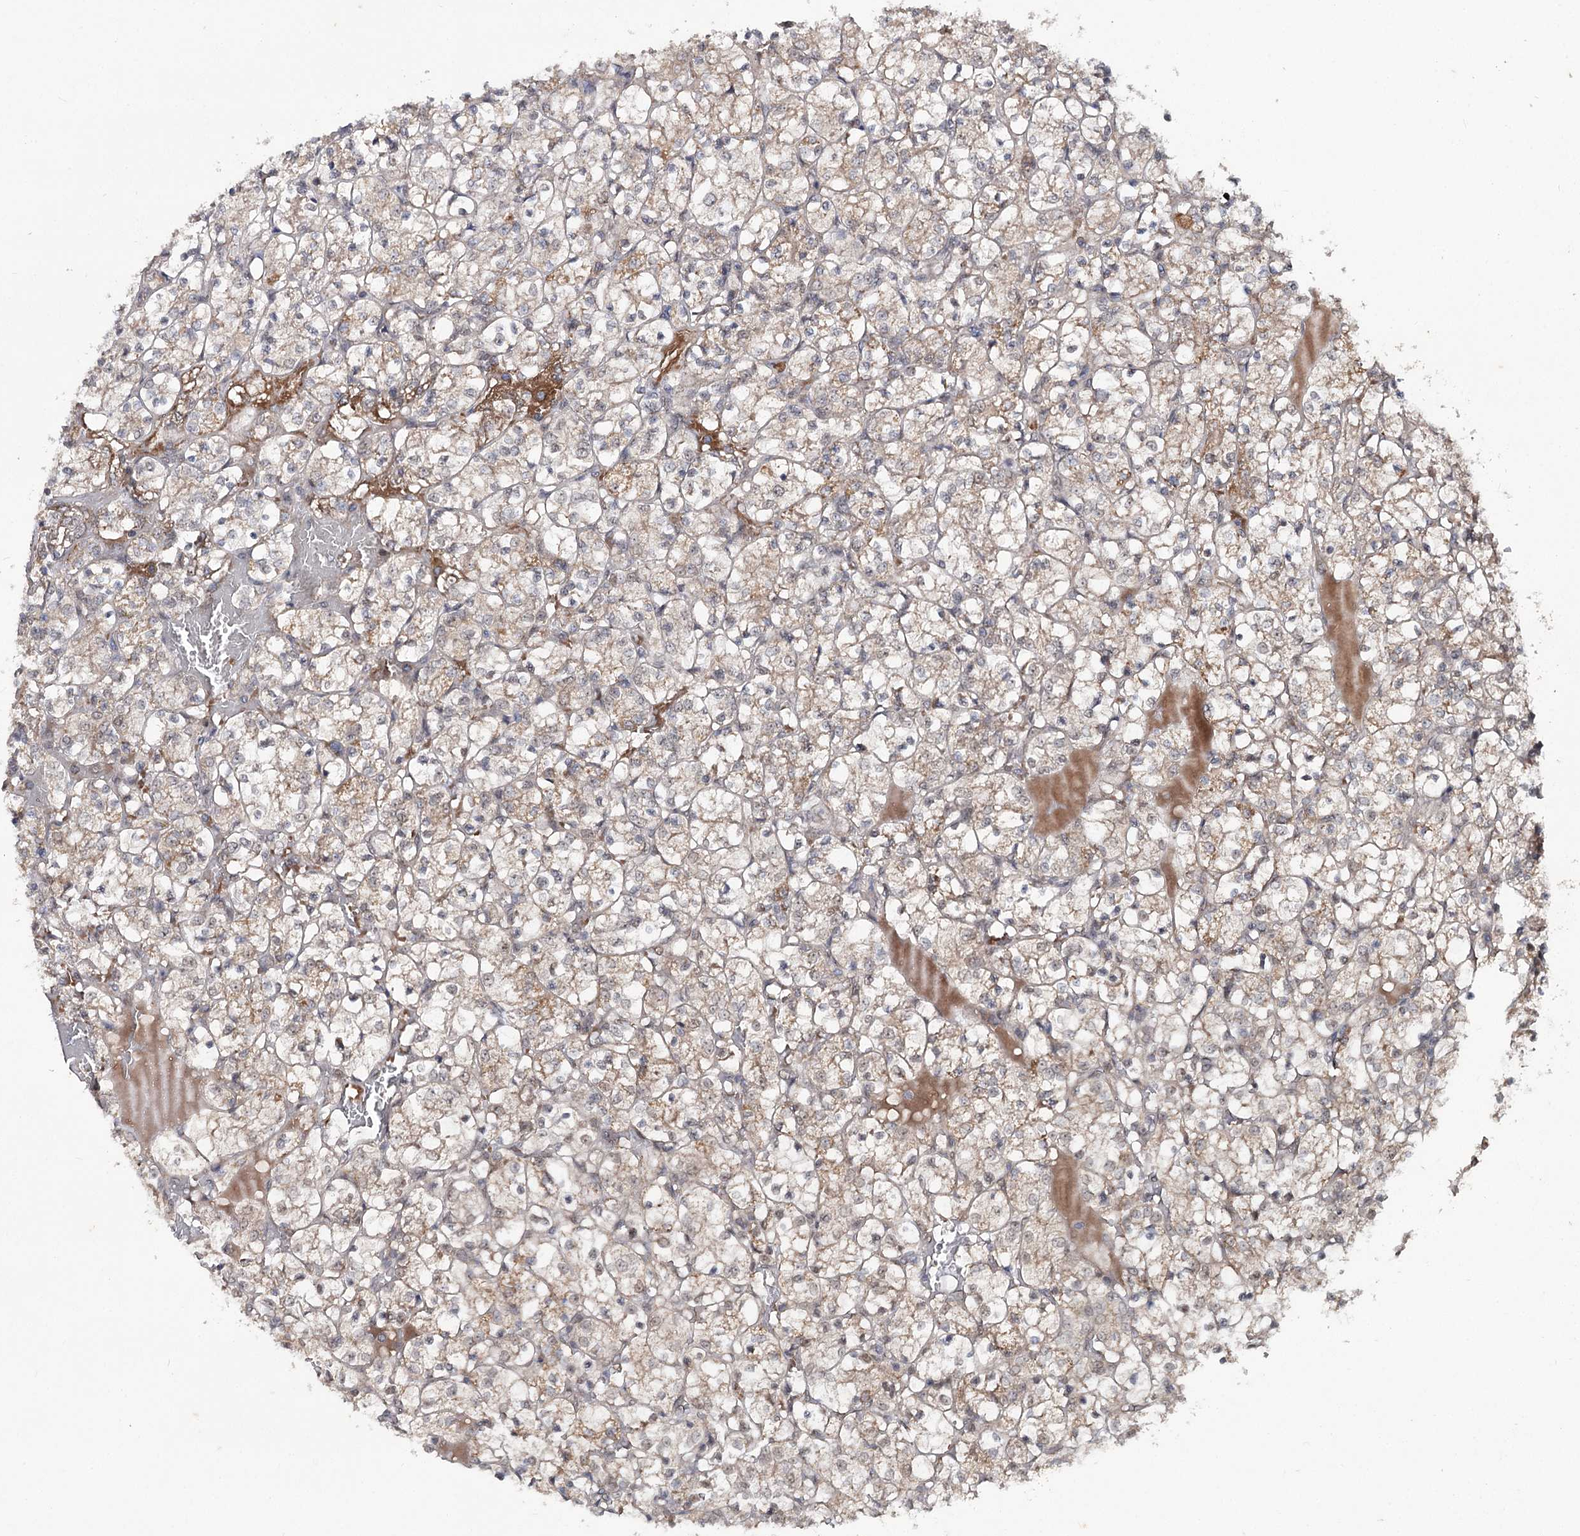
{"staining": {"intensity": "weak", "quantity": "25%-75%", "location": "cytoplasmic/membranous"}, "tissue": "renal cancer", "cell_type": "Tumor cells", "image_type": "cancer", "snomed": [{"axis": "morphology", "description": "Adenocarcinoma, NOS"}, {"axis": "topography", "description": "Kidney"}], "caption": "A brown stain highlights weak cytoplasmic/membranous positivity of a protein in renal cancer tumor cells.", "gene": "MSANTD2", "patient": {"sex": "female", "age": 69}}